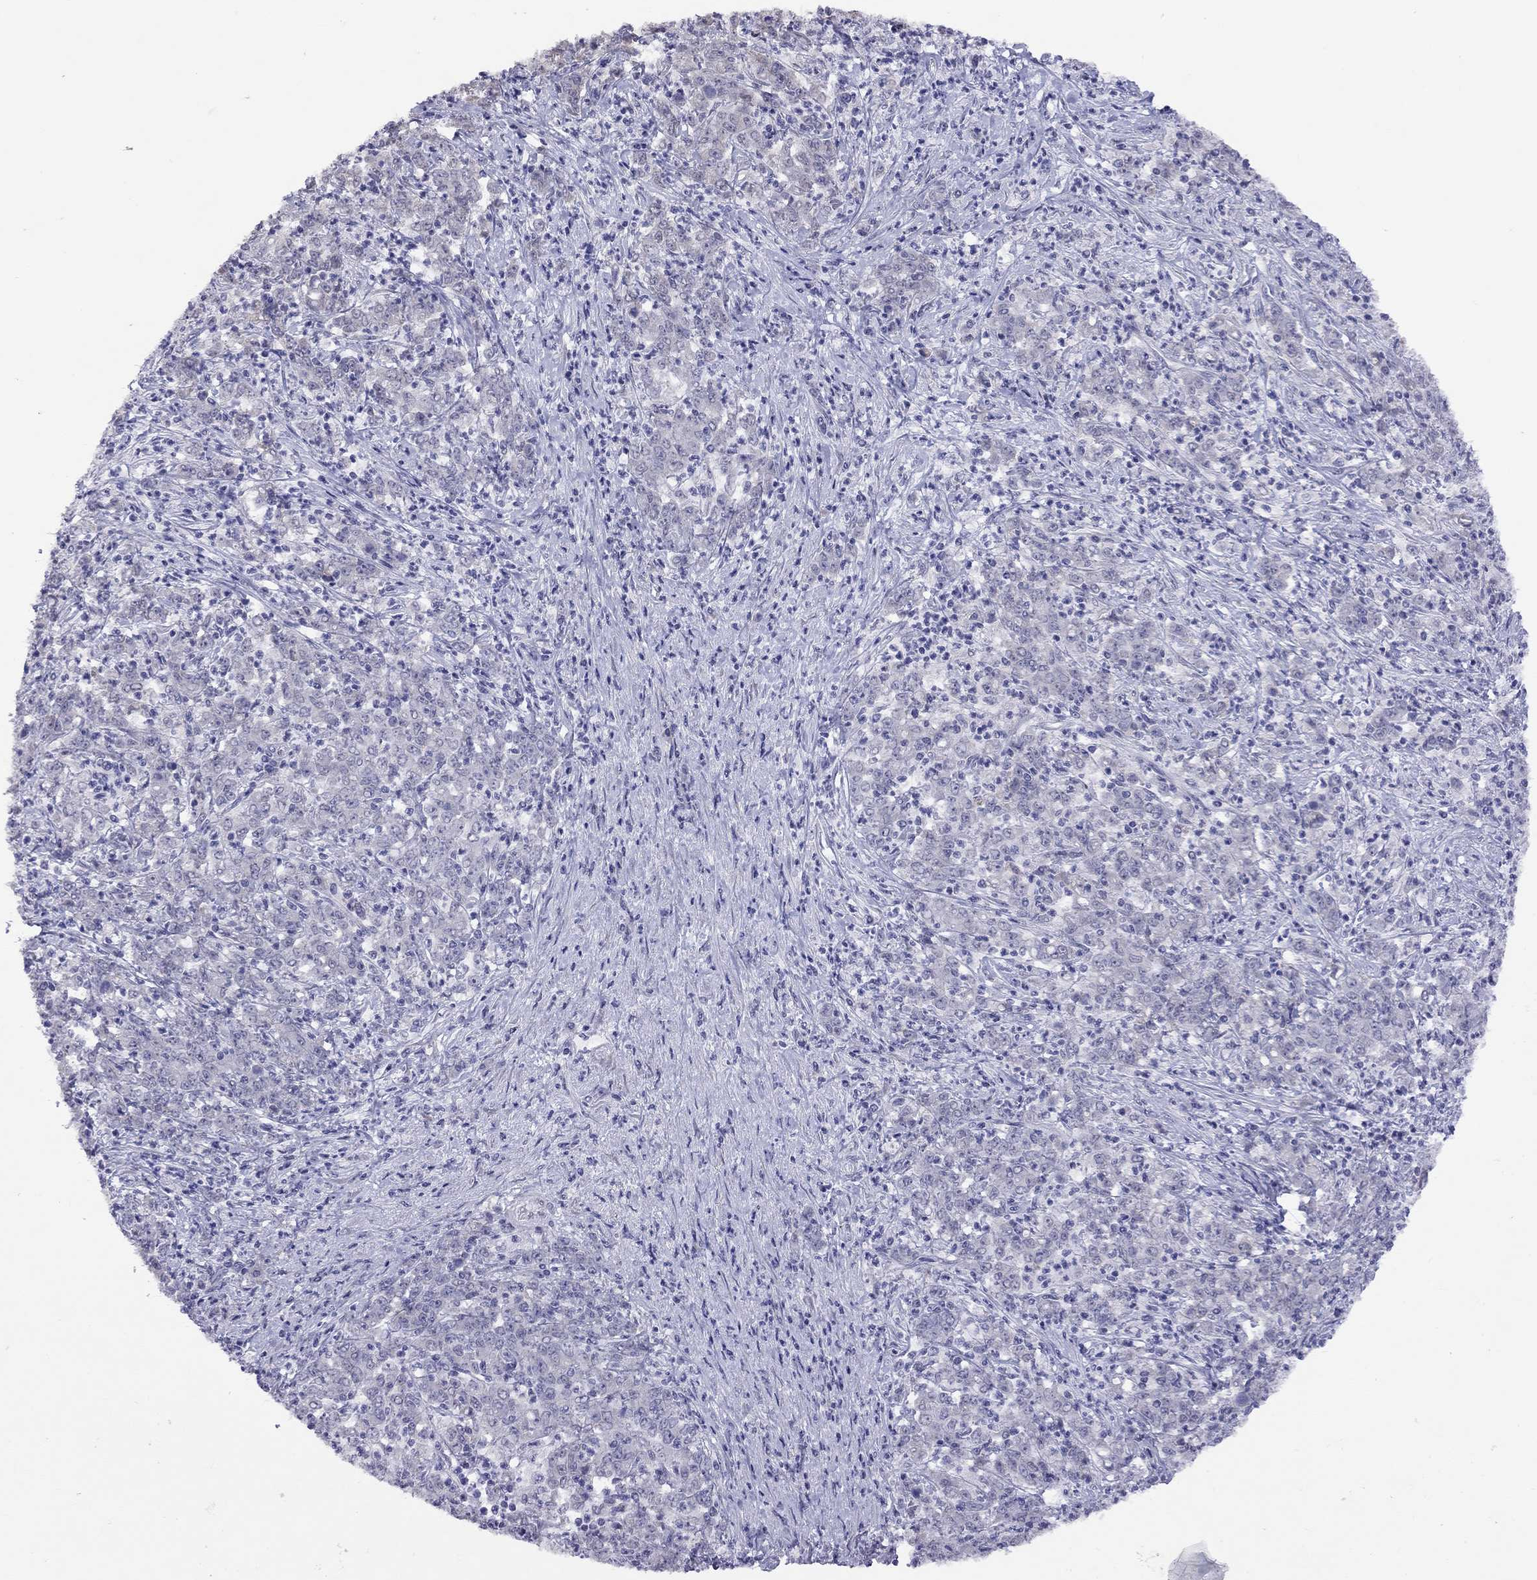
{"staining": {"intensity": "negative", "quantity": "none", "location": "none"}, "tissue": "stomach cancer", "cell_type": "Tumor cells", "image_type": "cancer", "snomed": [{"axis": "morphology", "description": "Adenocarcinoma, NOS"}, {"axis": "topography", "description": "Stomach, lower"}], "caption": "Immunohistochemistry (IHC) micrograph of human stomach adenocarcinoma stained for a protein (brown), which demonstrates no expression in tumor cells.", "gene": "HES5", "patient": {"sex": "female", "age": 71}}